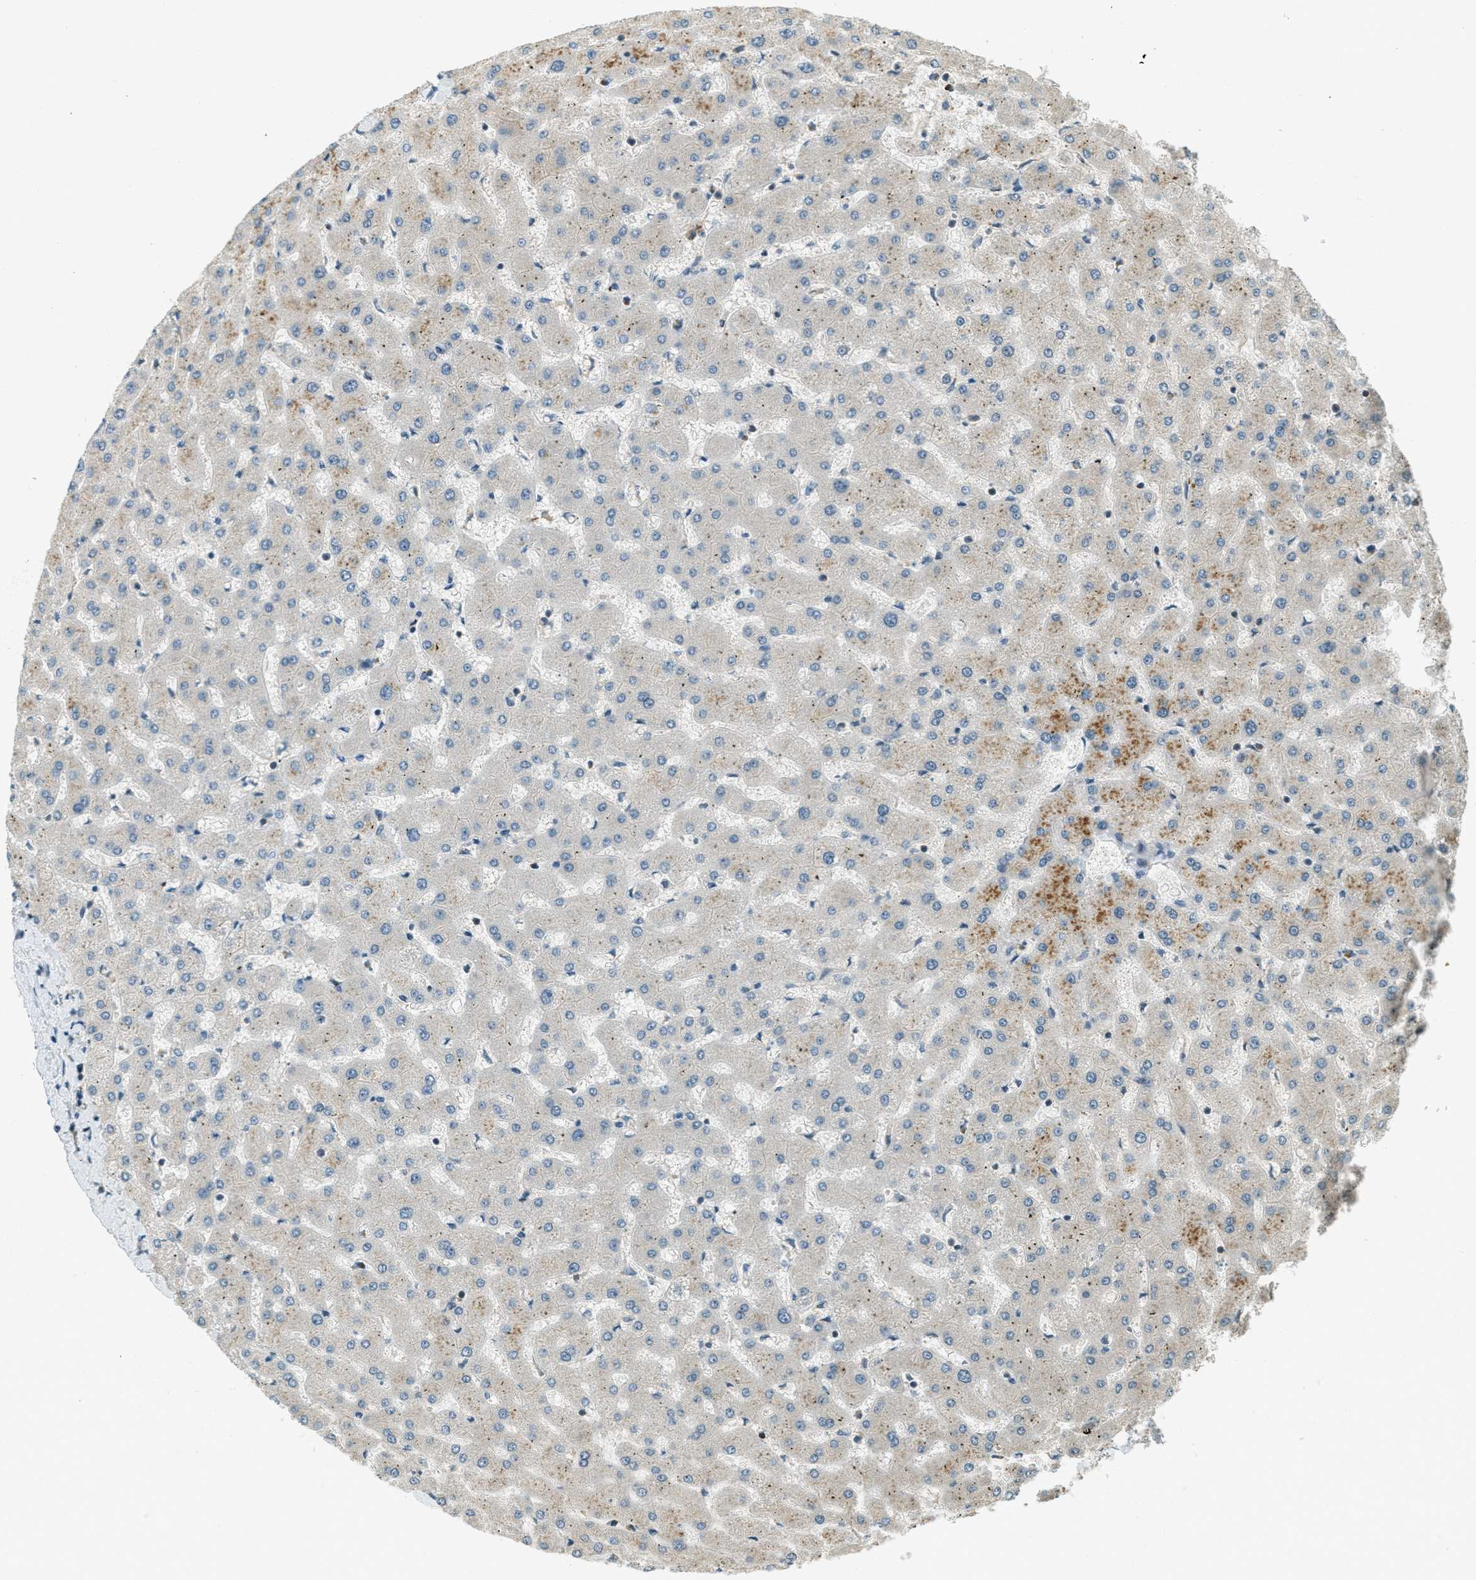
{"staining": {"intensity": "weak", "quantity": "25%-75%", "location": "cytoplasmic/membranous"}, "tissue": "liver", "cell_type": "Cholangiocytes", "image_type": "normal", "snomed": [{"axis": "morphology", "description": "Normal tissue, NOS"}, {"axis": "topography", "description": "Liver"}], "caption": "A high-resolution histopathology image shows immunohistochemistry staining of unremarkable liver, which shows weak cytoplasmic/membranous positivity in about 25%-75% of cholangiocytes.", "gene": "PTPN23", "patient": {"sex": "female", "age": 63}}